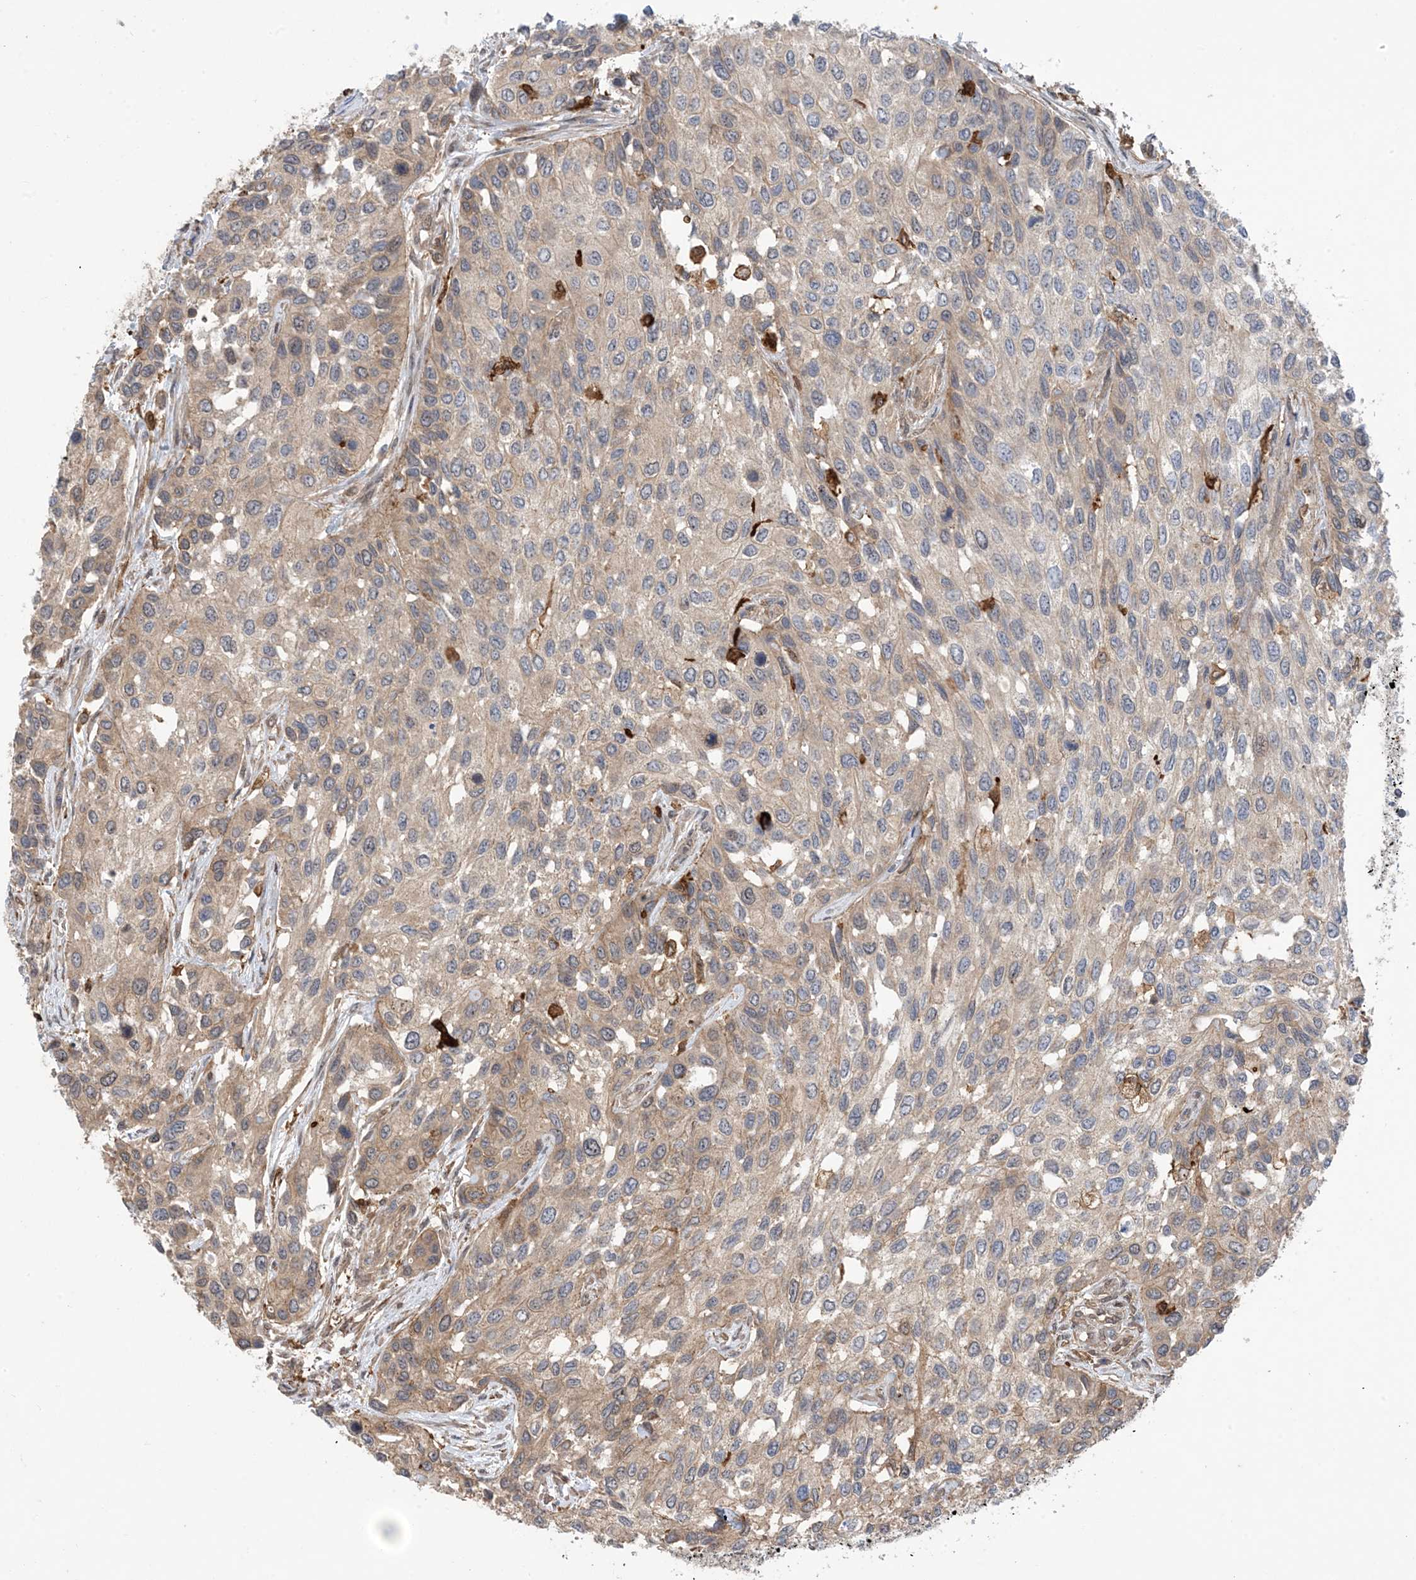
{"staining": {"intensity": "weak", "quantity": "25%-75%", "location": "cytoplasmic/membranous"}, "tissue": "urothelial cancer", "cell_type": "Tumor cells", "image_type": "cancer", "snomed": [{"axis": "morphology", "description": "Normal tissue, NOS"}, {"axis": "morphology", "description": "Urothelial carcinoma, High grade"}, {"axis": "topography", "description": "Vascular tissue"}, {"axis": "topography", "description": "Urinary bladder"}], "caption": "Human high-grade urothelial carcinoma stained for a protein (brown) shows weak cytoplasmic/membranous positive positivity in approximately 25%-75% of tumor cells.", "gene": "HS1BP3", "patient": {"sex": "female", "age": 56}}